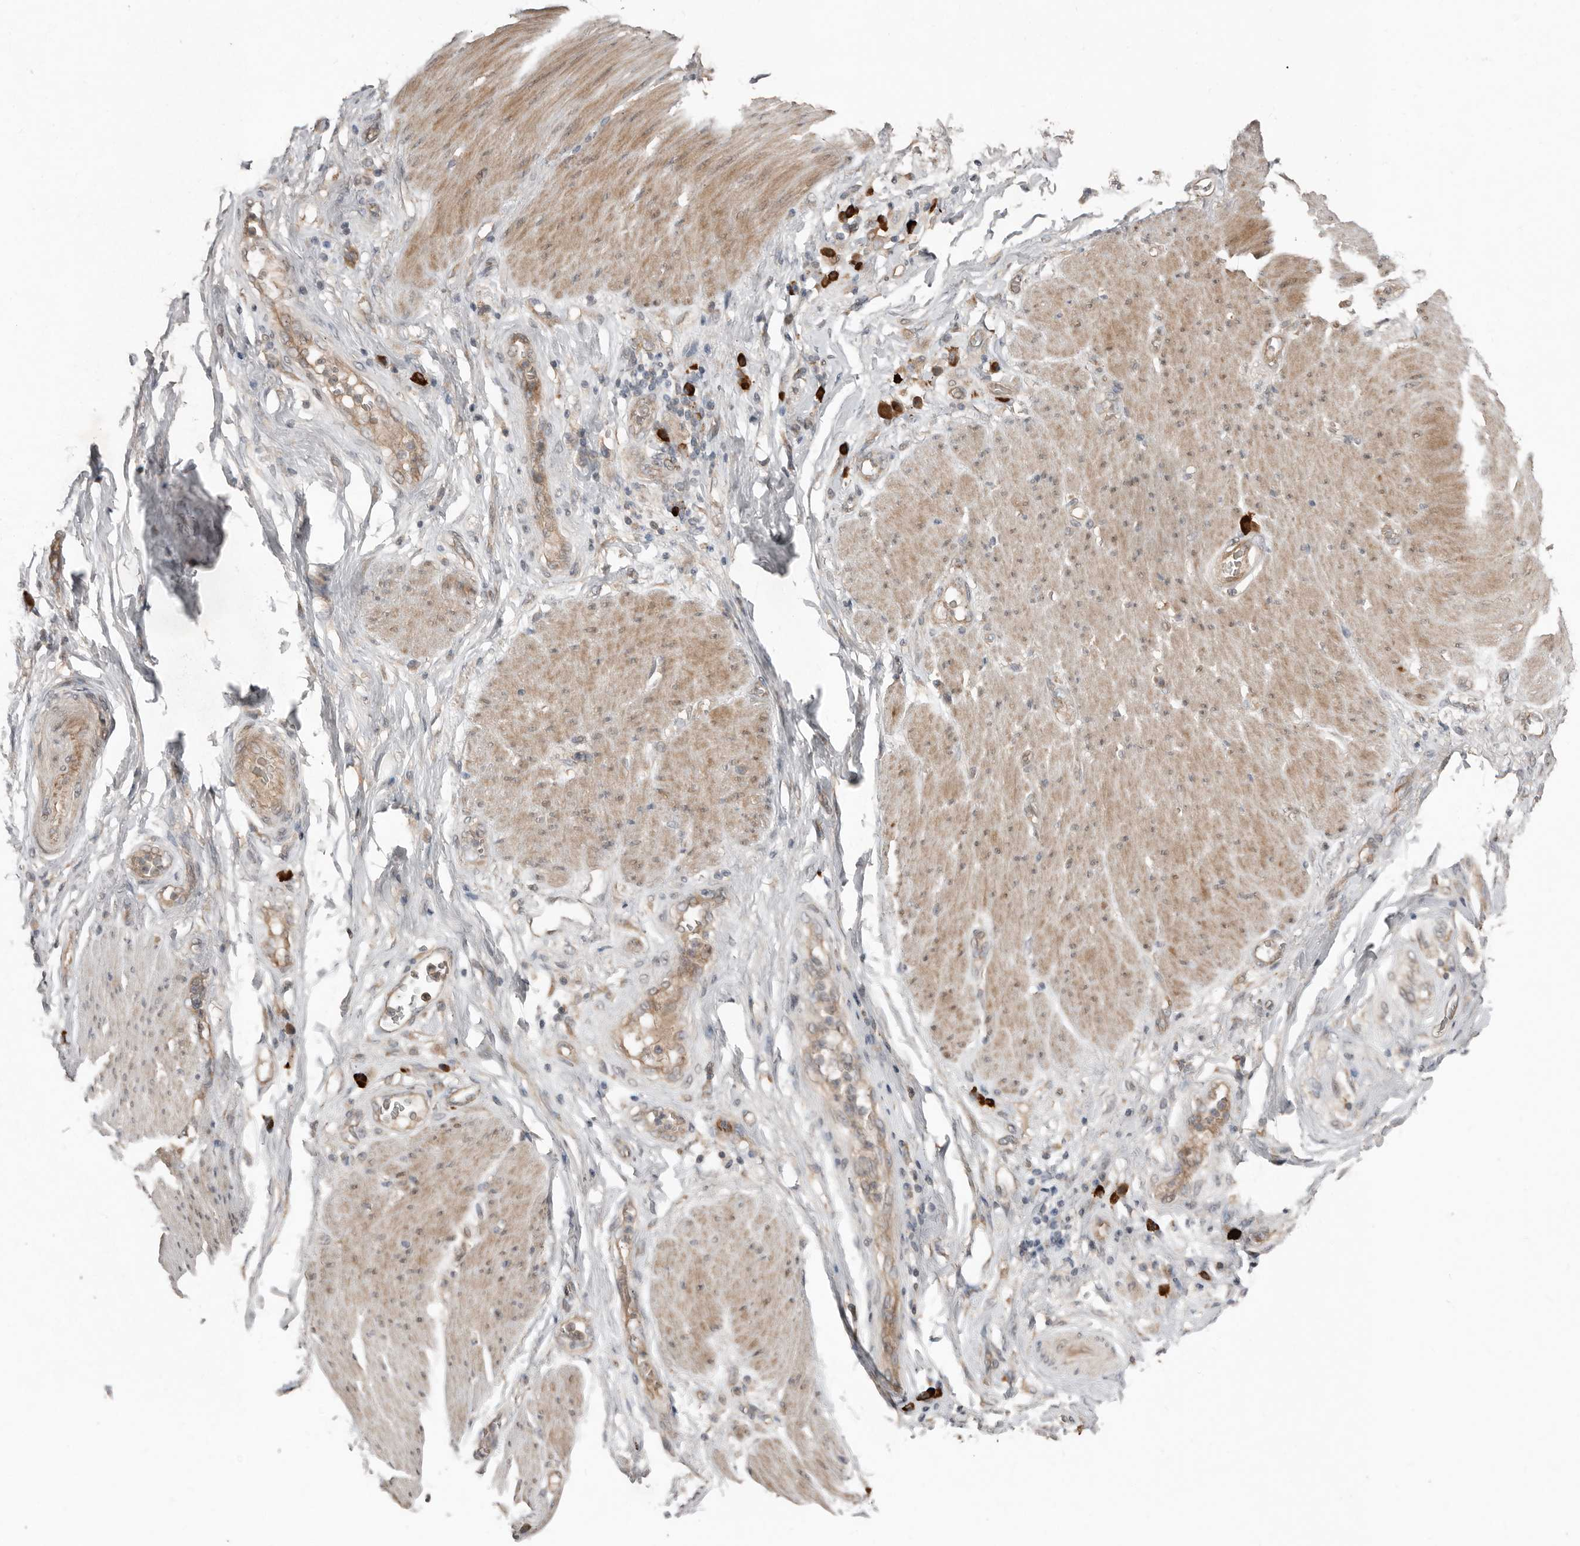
{"staining": {"intensity": "strong", "quantity": "25%-75%", "location": "cytoplasmic/membranous"}, "tissue": "stomach cancer", "cell_type": "Tumor cells", "image_type": "cancer", "snomed": [{"axis": "morphology", "description": "Adenocarcinoma, NOS"}, {"axis": "topography", "description": "Stomach"}], "caption": "Brown immunohistochemical staining in stomach adenocarcinoma demonstrates strong cytoplasmic/membranous staining in approximately 25%-75% of tumor cells.", "gene": "TEAD3", "patient": {"sex": "female", "age": 73}}